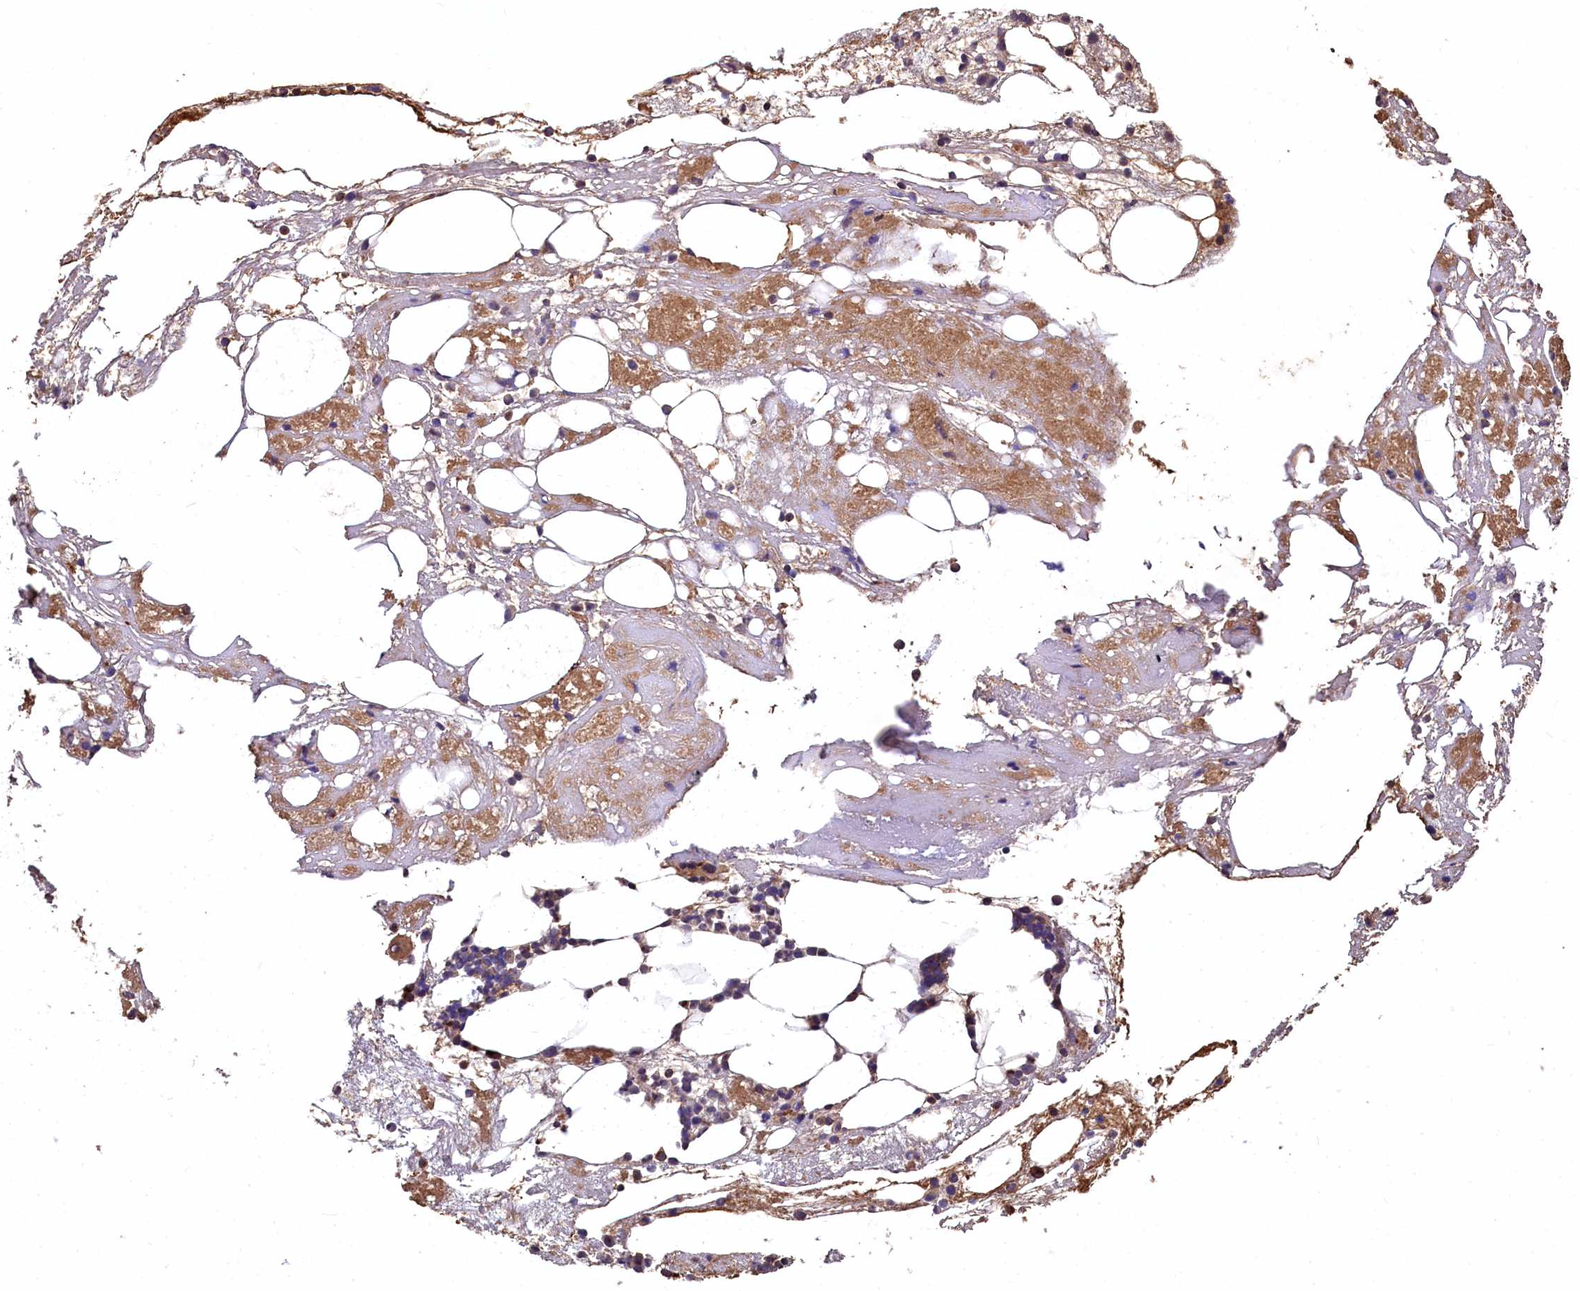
{"staining": {"intensity": "moderate", "quantity": "<25%", "location": "cytoplasmic/membranous"}, "tissue": "bone marrow", "cell_type": "Hematopoietic cells", "image_type": "normal", "snomed": [{"axis": "morphology", "description": "Normal tissue, NOS"}, {"axis": "topography", "description": "Bone marrow"}], "caption": "High-power microscopy captured an immunohistochemistry photomicrograph of benign bone marrow, revealing moderate cytoplasmic/membranous staining in approximately <25% of hematopoietic cells. The protein is stained brown, and the nuclei are stained in blue (DAB IHC with brightfield microscopy, high magnification).", "gene": "LSM4", "patient": {"sex": "male", "age": 78}}